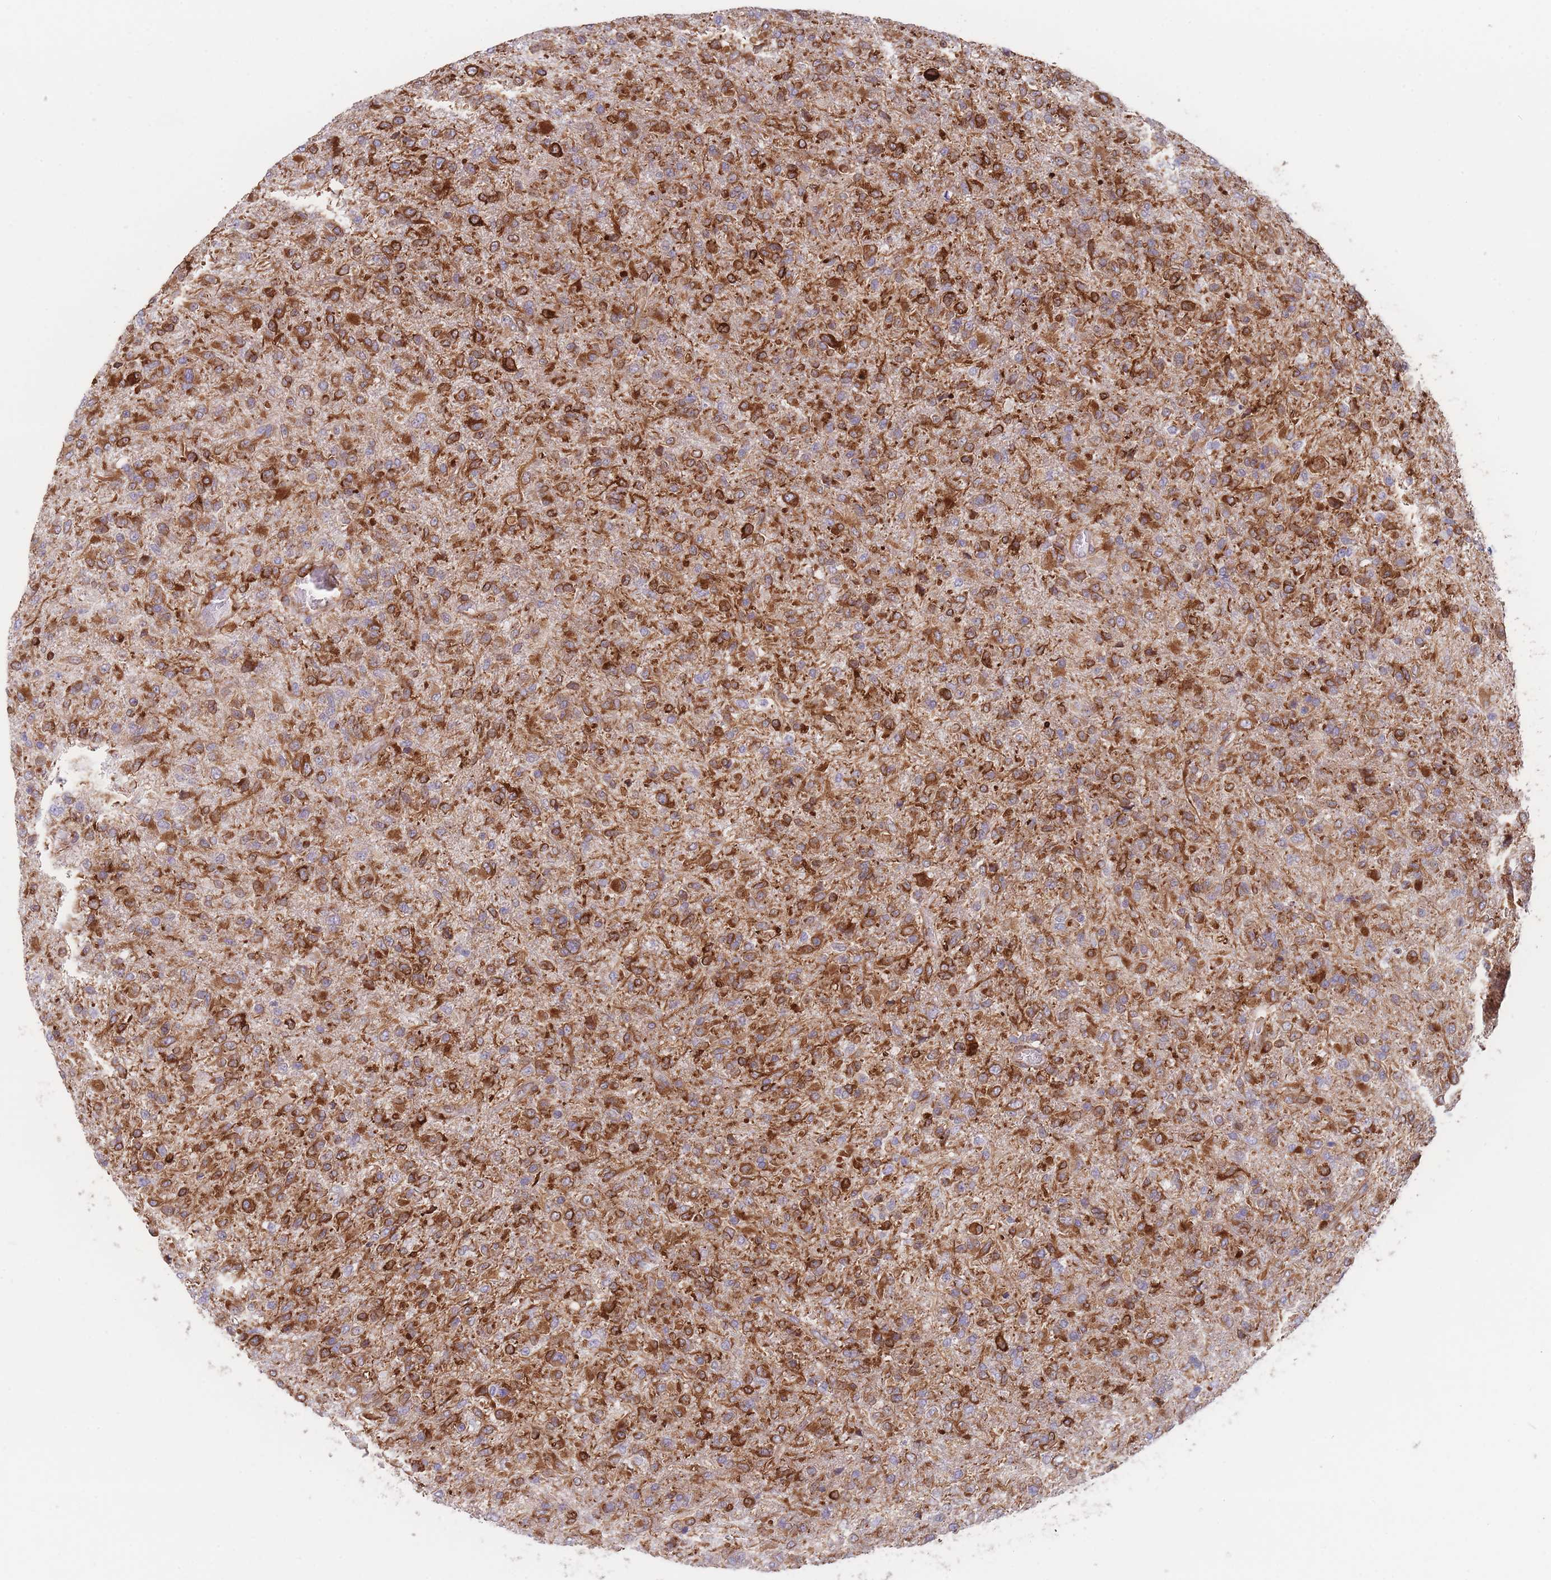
{"staining": {"intensity": "strong", "quantity": ">75%", "location": "cytoplasmic/membranous"}, "tissue": "glioma", "cell_type": "Tumor cells", "image_type": "cancer", "snomed": [{"axis": "morphology", "description": "Glioma, malignant, High grade"}, {"axis": "topography", "description": "Brain"}], "caption": "Immunohistochemistry (DAB) staining of glioma demonstrates strong cytoplasmic/membranous protein staining in about >75% of tumor cells.", "gene": "AK9", "patient": {"sex": "female", "age": 74}}